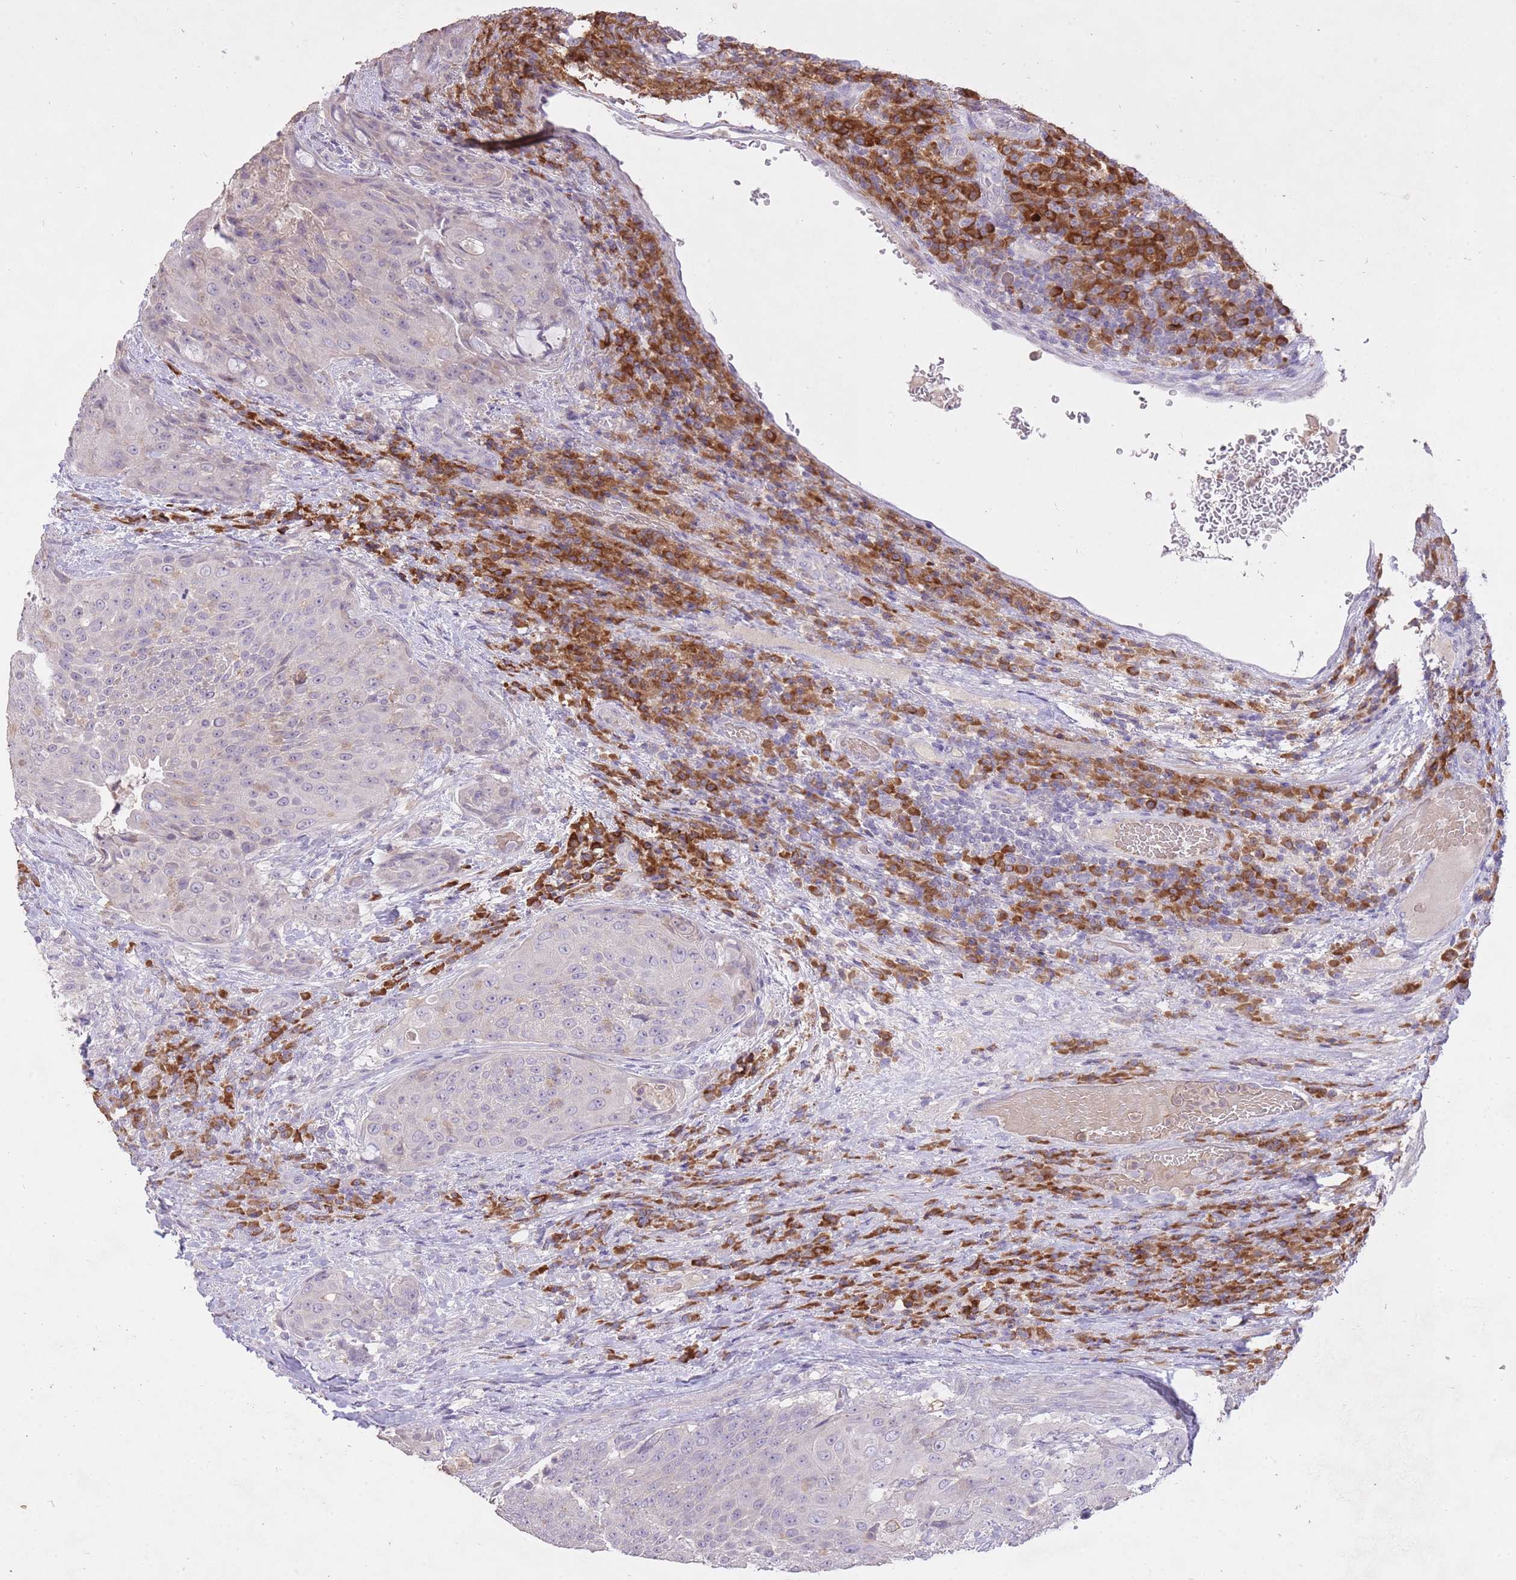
{"staining": {"intensity": "weak", "quantity": "<25%", "location": "cytoplasmic/membranous"}, "tissue": "urothelial cancer", "cell_type": "Tumor cells", "image_type": "cancer", "snomed": [{"axis": "morphology", "description": "Urothelial carcinoma, High grade"}, {"axis": "topography", "description": "Urinary bladder"}], "caption": "Immunohistochemical staining of human urothelial cancer reveals no significant staining in tumor cells.", "gene": "FRG2C", "patient": {"sex": "female", "age": 63}}